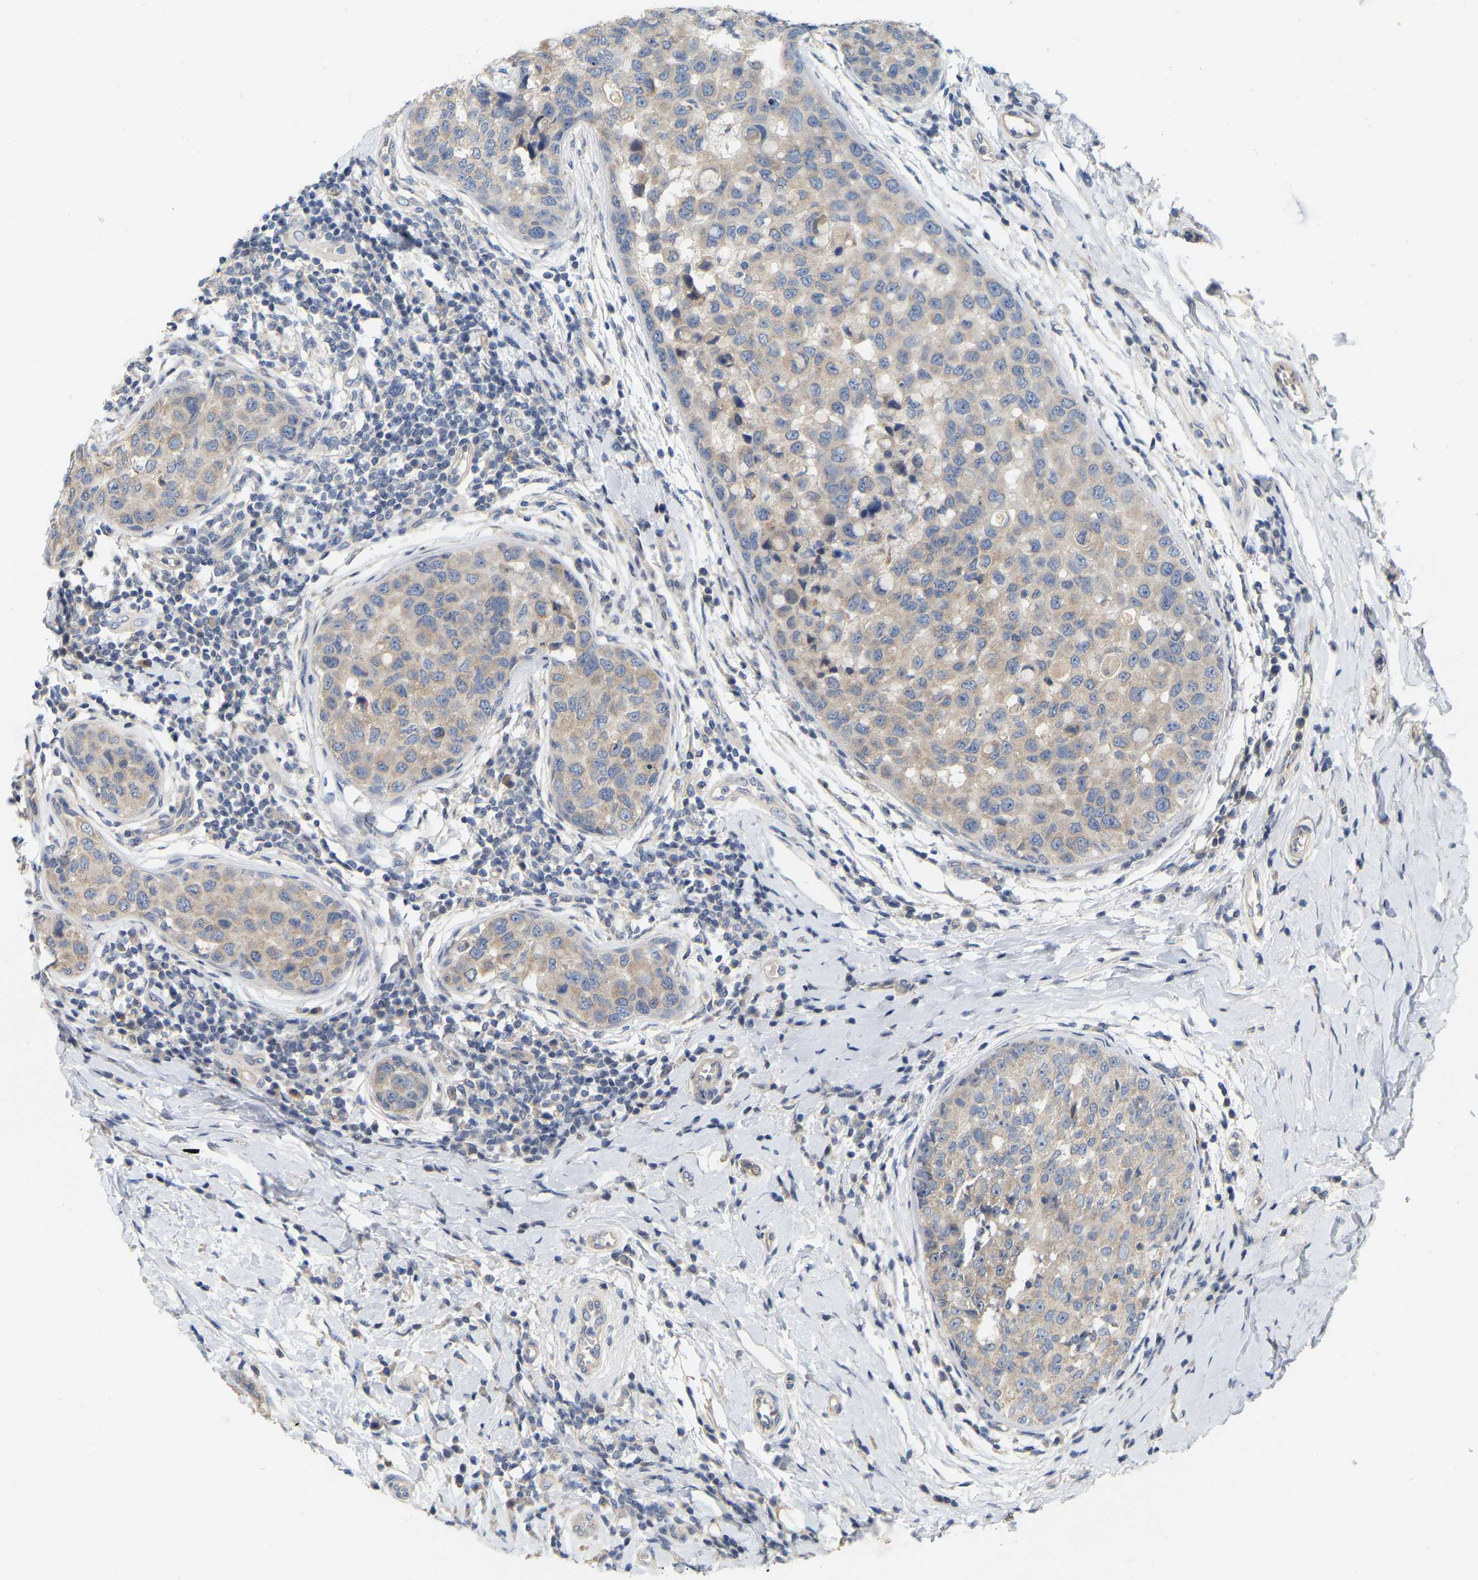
{"staining": {"intensity": "weak", "quantity": "25%-75%", "location": "cytoplasmic/membranous"}, "tissue": "breast cancer", "cell_type": "Tumor cells", "image_type": "cancer", "snomed": [{"axis": "morphology", "description": "Duct carcinoma"}, {"axis": "topography", "description": "Breast"}], "caption": "Immunohistochemistry micrograph of neoplastic tissue: human breast cancer (infiltrating ductal carcinoma) stained using immunohistochemistry reveals low levels of weak protein expression localized specifically in the cytoplasmic/membranous of tumor cells, appearing as a cytoplasmic/membranous brown color.", "gene": "SSH1", "patient": {"sex": "female", "age": 27}}